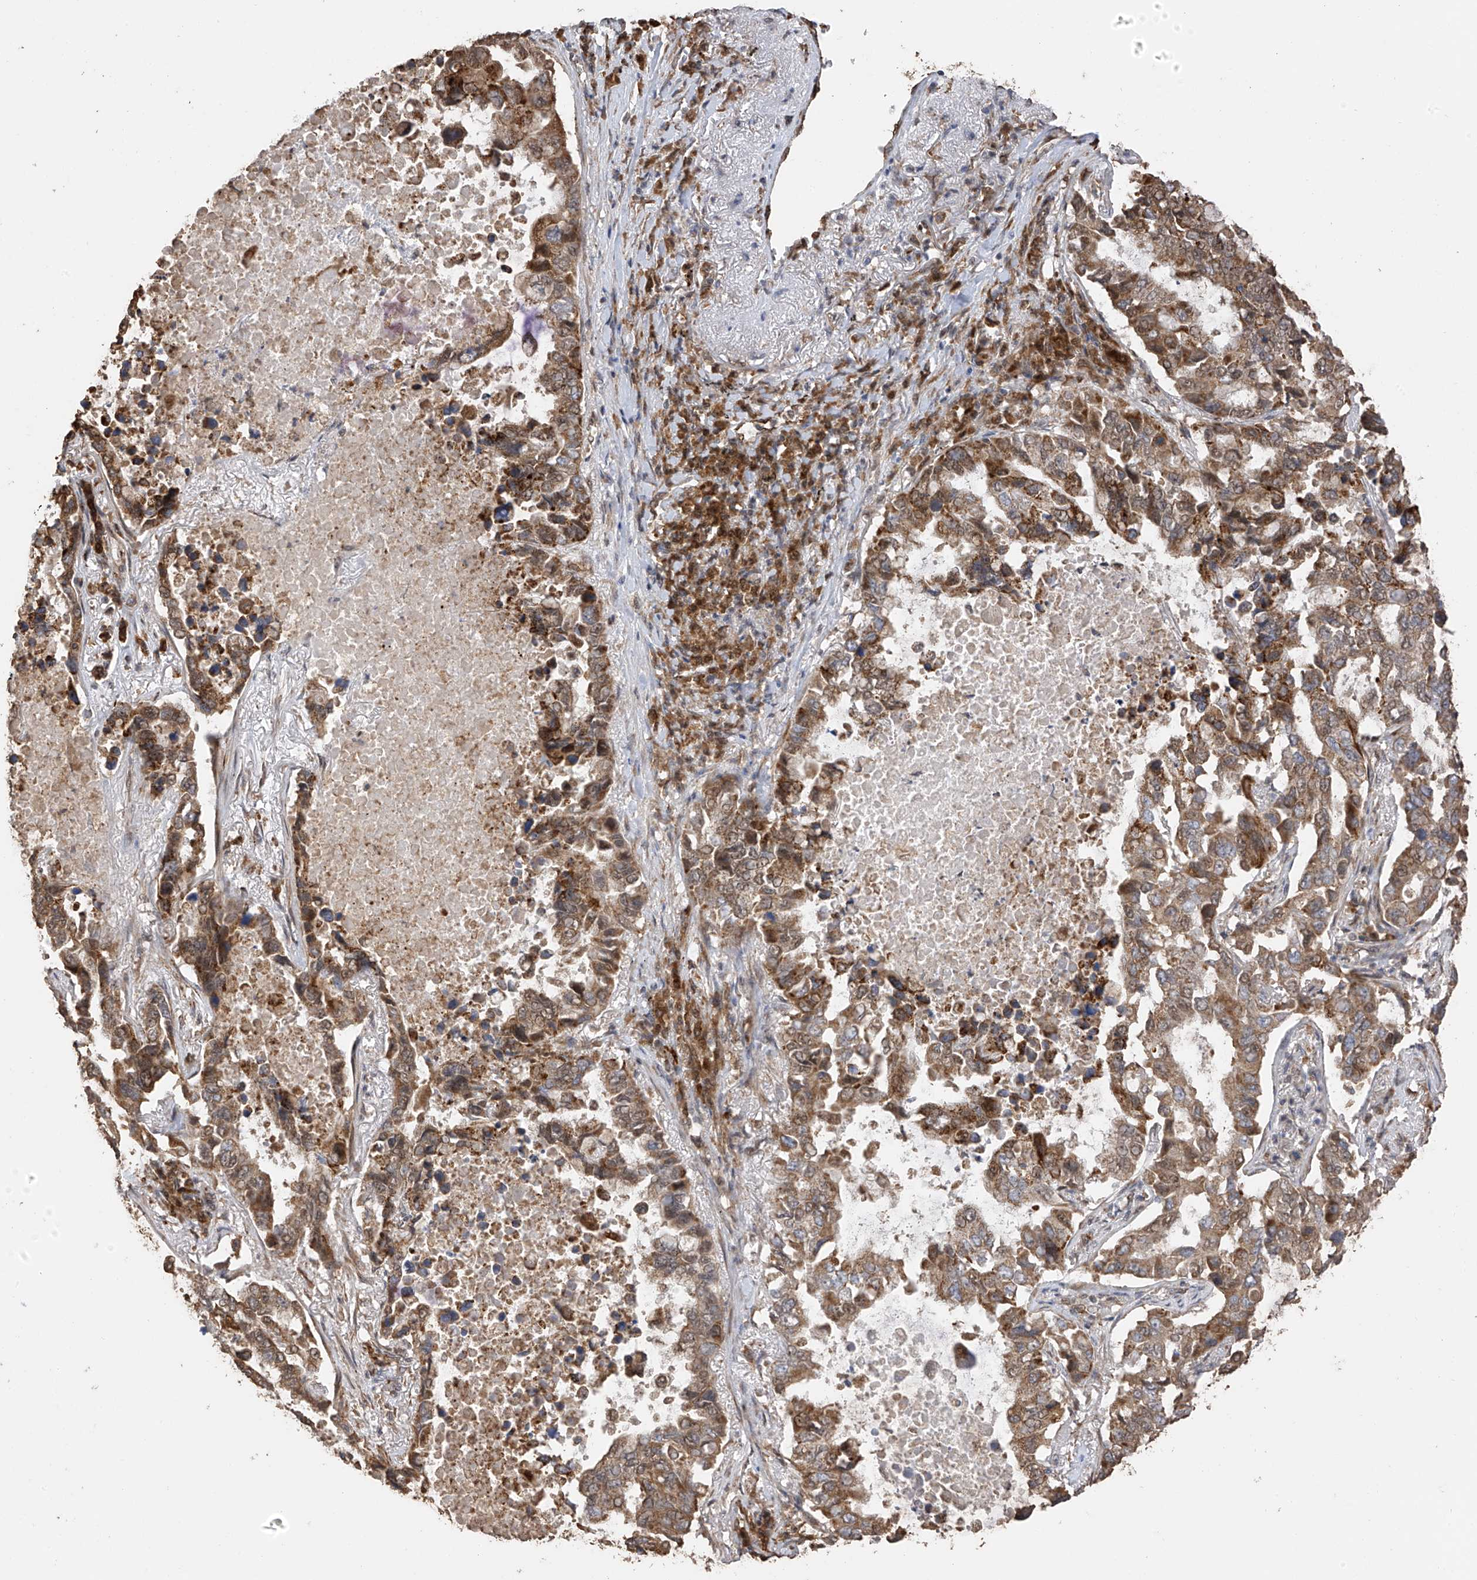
{"staining": {"intensity": "moderate", "quantity": ">75%", "location": "cytoplasmic/membranous"}, "tissue": "lung cancer", "cell_type": "Tumor cells", "image_type": "cancer", "snomed": [{"axis": "morphology", "description": "Adenocarcinoma, NOS"}, {"axis": "topography", "description": "Lung"}], "caption": "A micrograph of human lung cancer (adenocarcinoma) stained for a protein exhibits moderate cytoplasmic/membranous brown staining in tumor cells. (Brightfield microscopy of DAB IHC at high magnification).", "gene": "ERLEC1", "patient": {"sex": "male", "age": 64}}